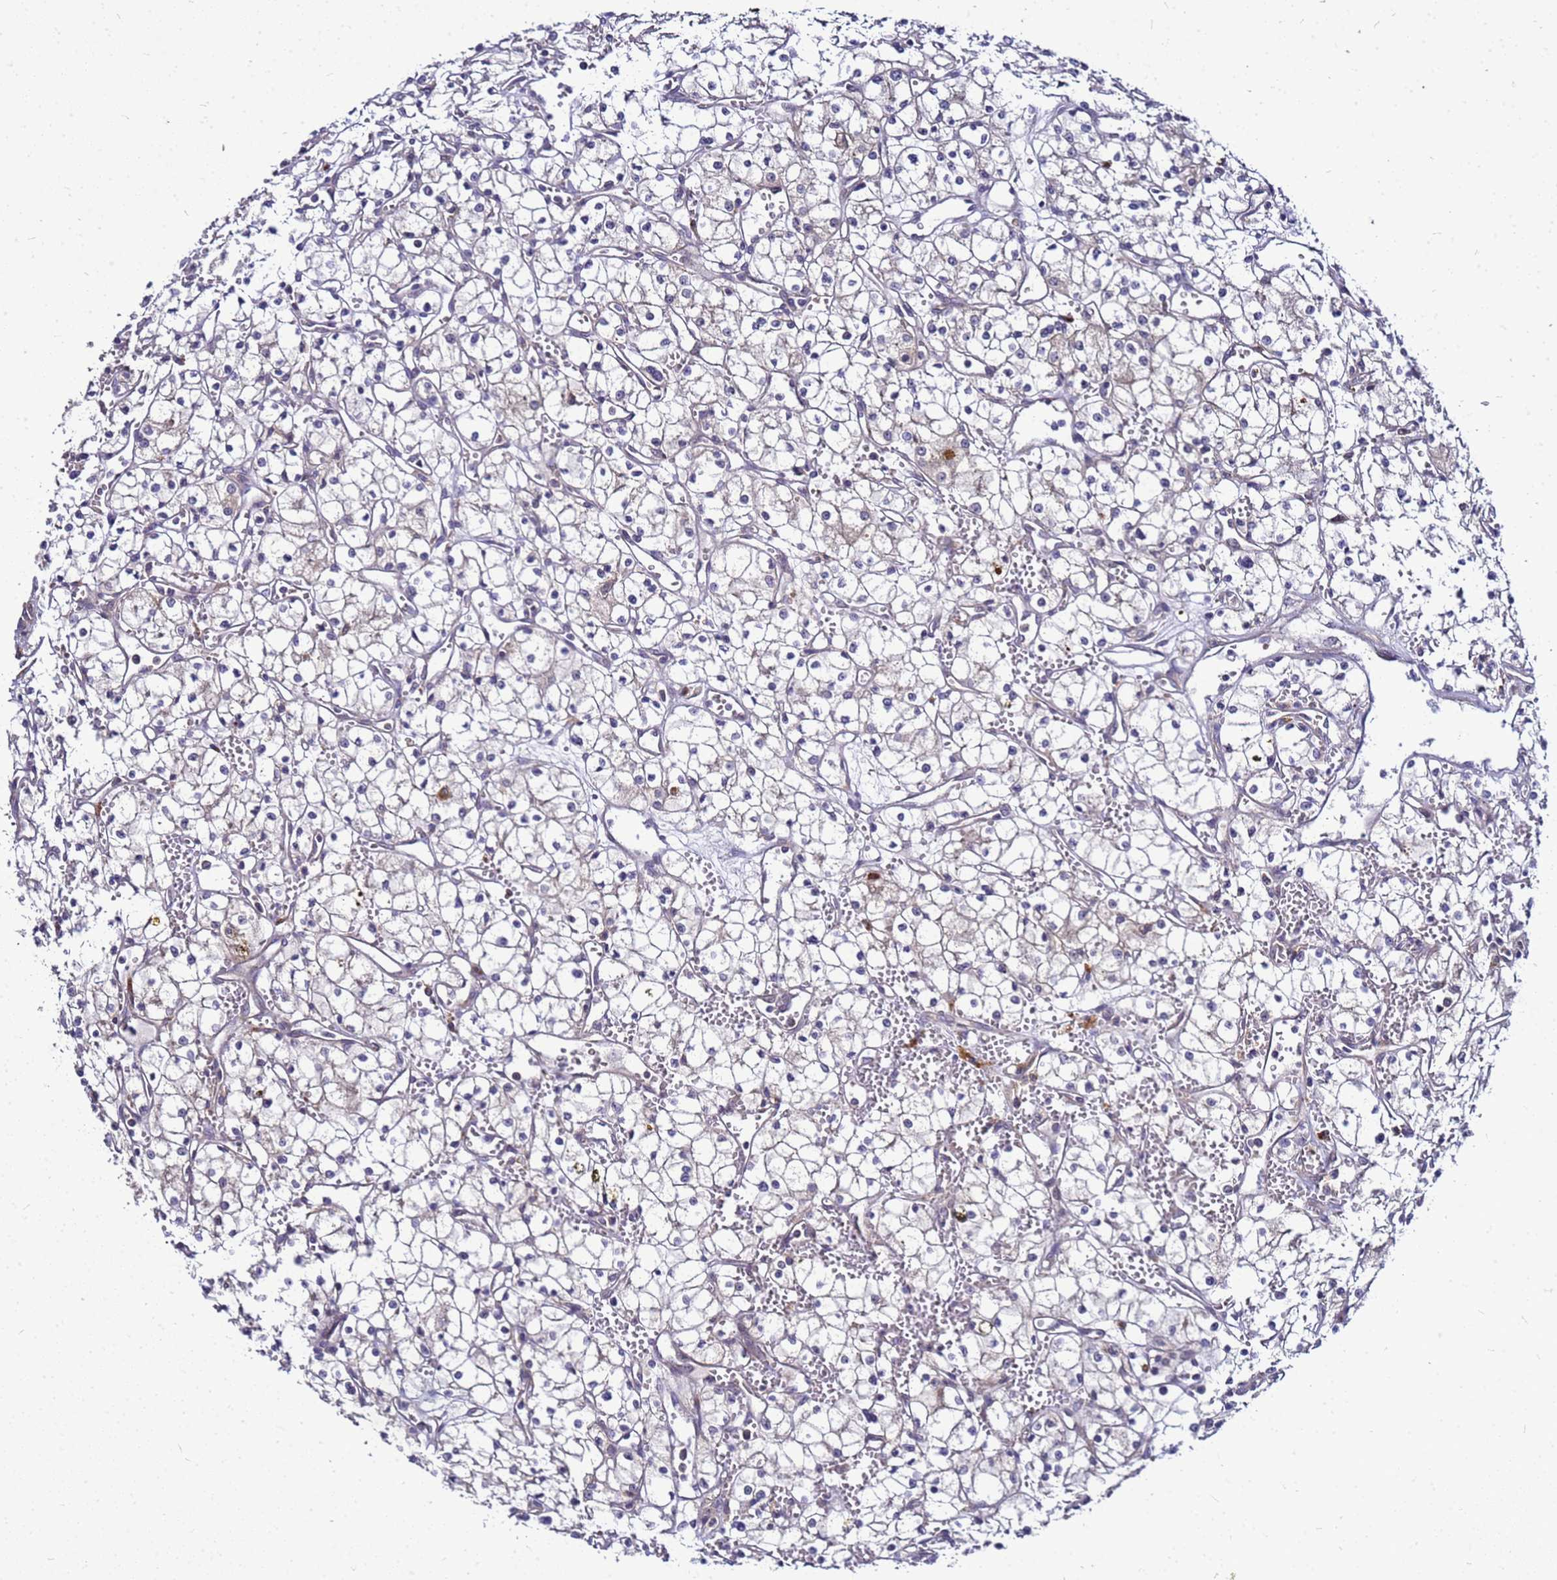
{"staining": {"intensity": "negative", "quantity": "none", "location": "none"}, "tissue": "renal cancer", "cell_type": "Tumor cells", "image_type": "cancer", "snomed": [{"axis": "morphology", "description": "Adenocarcinoma, NOS"}, {"axis": "topography", "description": "Kidney"}], "caption": "A high-resolution photomicrograph shows immunohistochemistry (IHC) staining of renal cancer, which shows no significant expression in tumor cells.", "gene": "SAT1", "patient": {"sex": "male", "age": 59}}